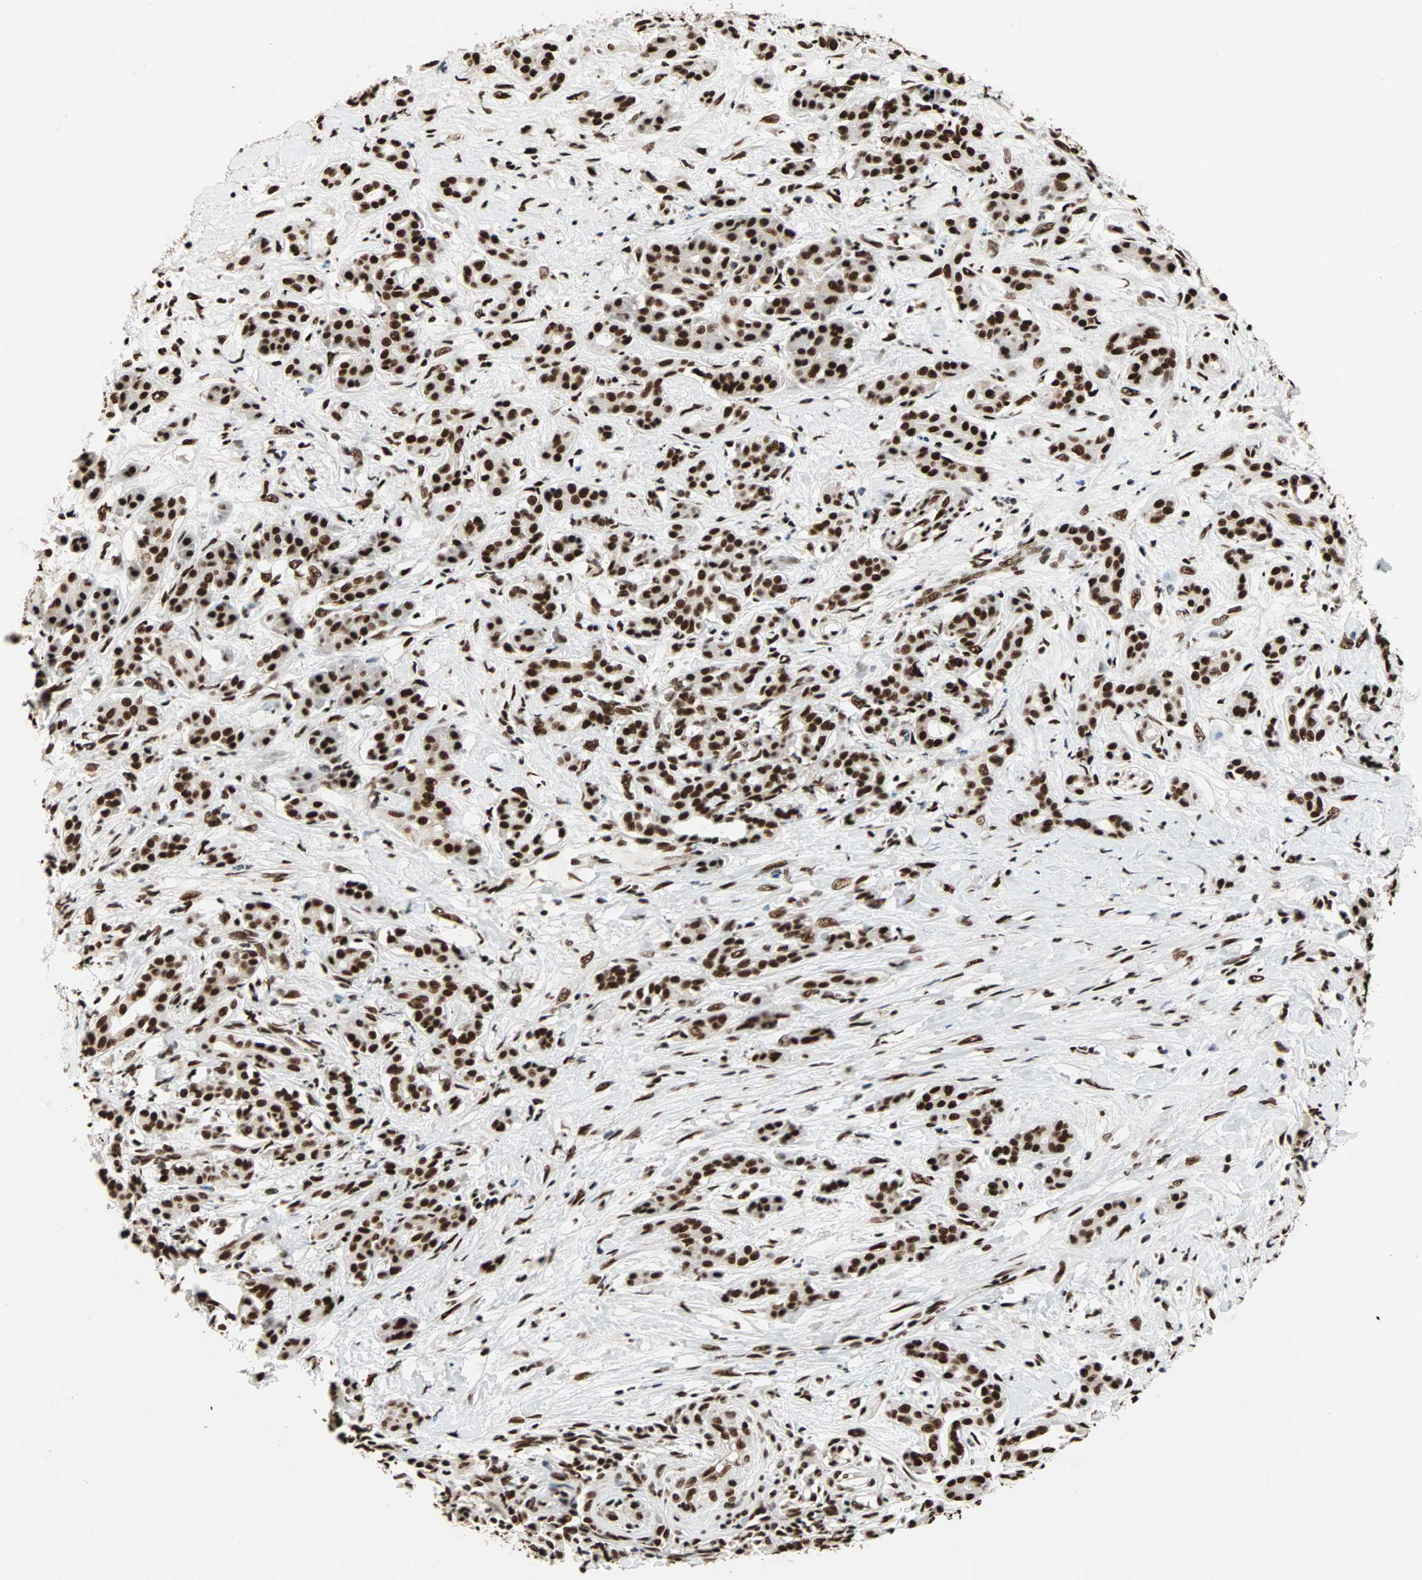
{"staining": {"intensity": "strong", "quantity": ">75%", "location": "nuclear"}, "tissue": "pancreatic cancer", "cell_type": "Tumor cells", "image_type": "cancer", "snomed": [{"axis": "morphology", "description": "Adenocarcinoma, NOS"}, {"axis": "topography", "description": "Pancreas"}], "caption": "Immunohistochemical staining of human pancreatic cancer (adenocarcinoma) reveals high levels of strong nuclear positivity in about >75% of tumor cells.", "gene": "ILF2", "patient": {"sex": "male", "age": 41}}